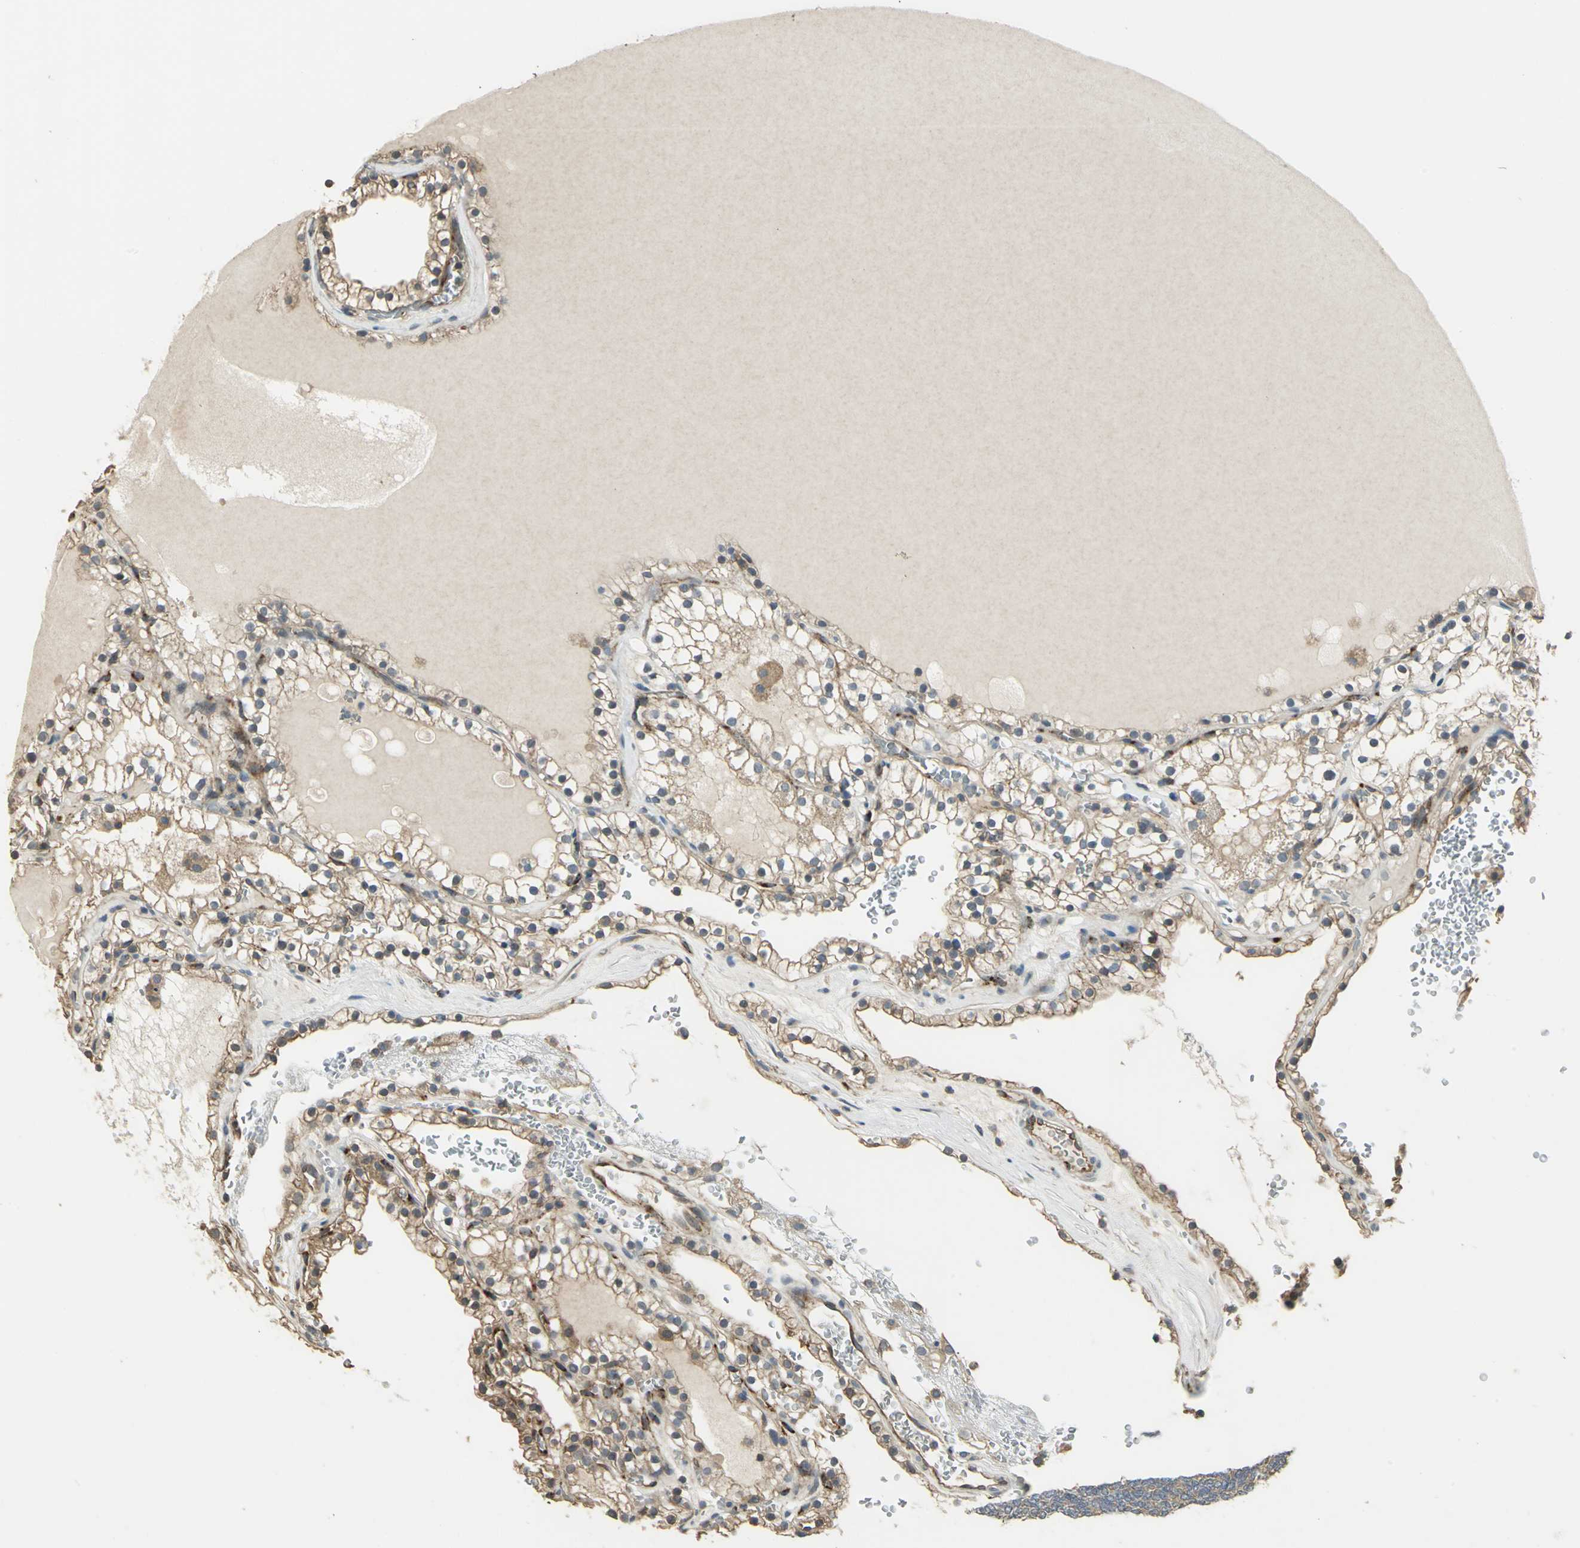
{"staining": {"intensity": "moderate", "quantity": ">75%", "location": "cytoplasmic/membranous"}, "tissue": "renal cancer", "cell_type": "Tumor cells", "image_type": "cancer", "snomed": [{"axis": "morphology", "description": "Adenocarcinoma, NOS"}, {"axis": "topography", "description": "Kidney"}], "caption": "An IHC image of tumor tissue is shown. Protein staining in brown labels moderate cytoplasmic/membranous positivity in renal cancer within tumor cells.", "gene": "RAPGEF1", "patient": {"sex": "female", "age": 41}}